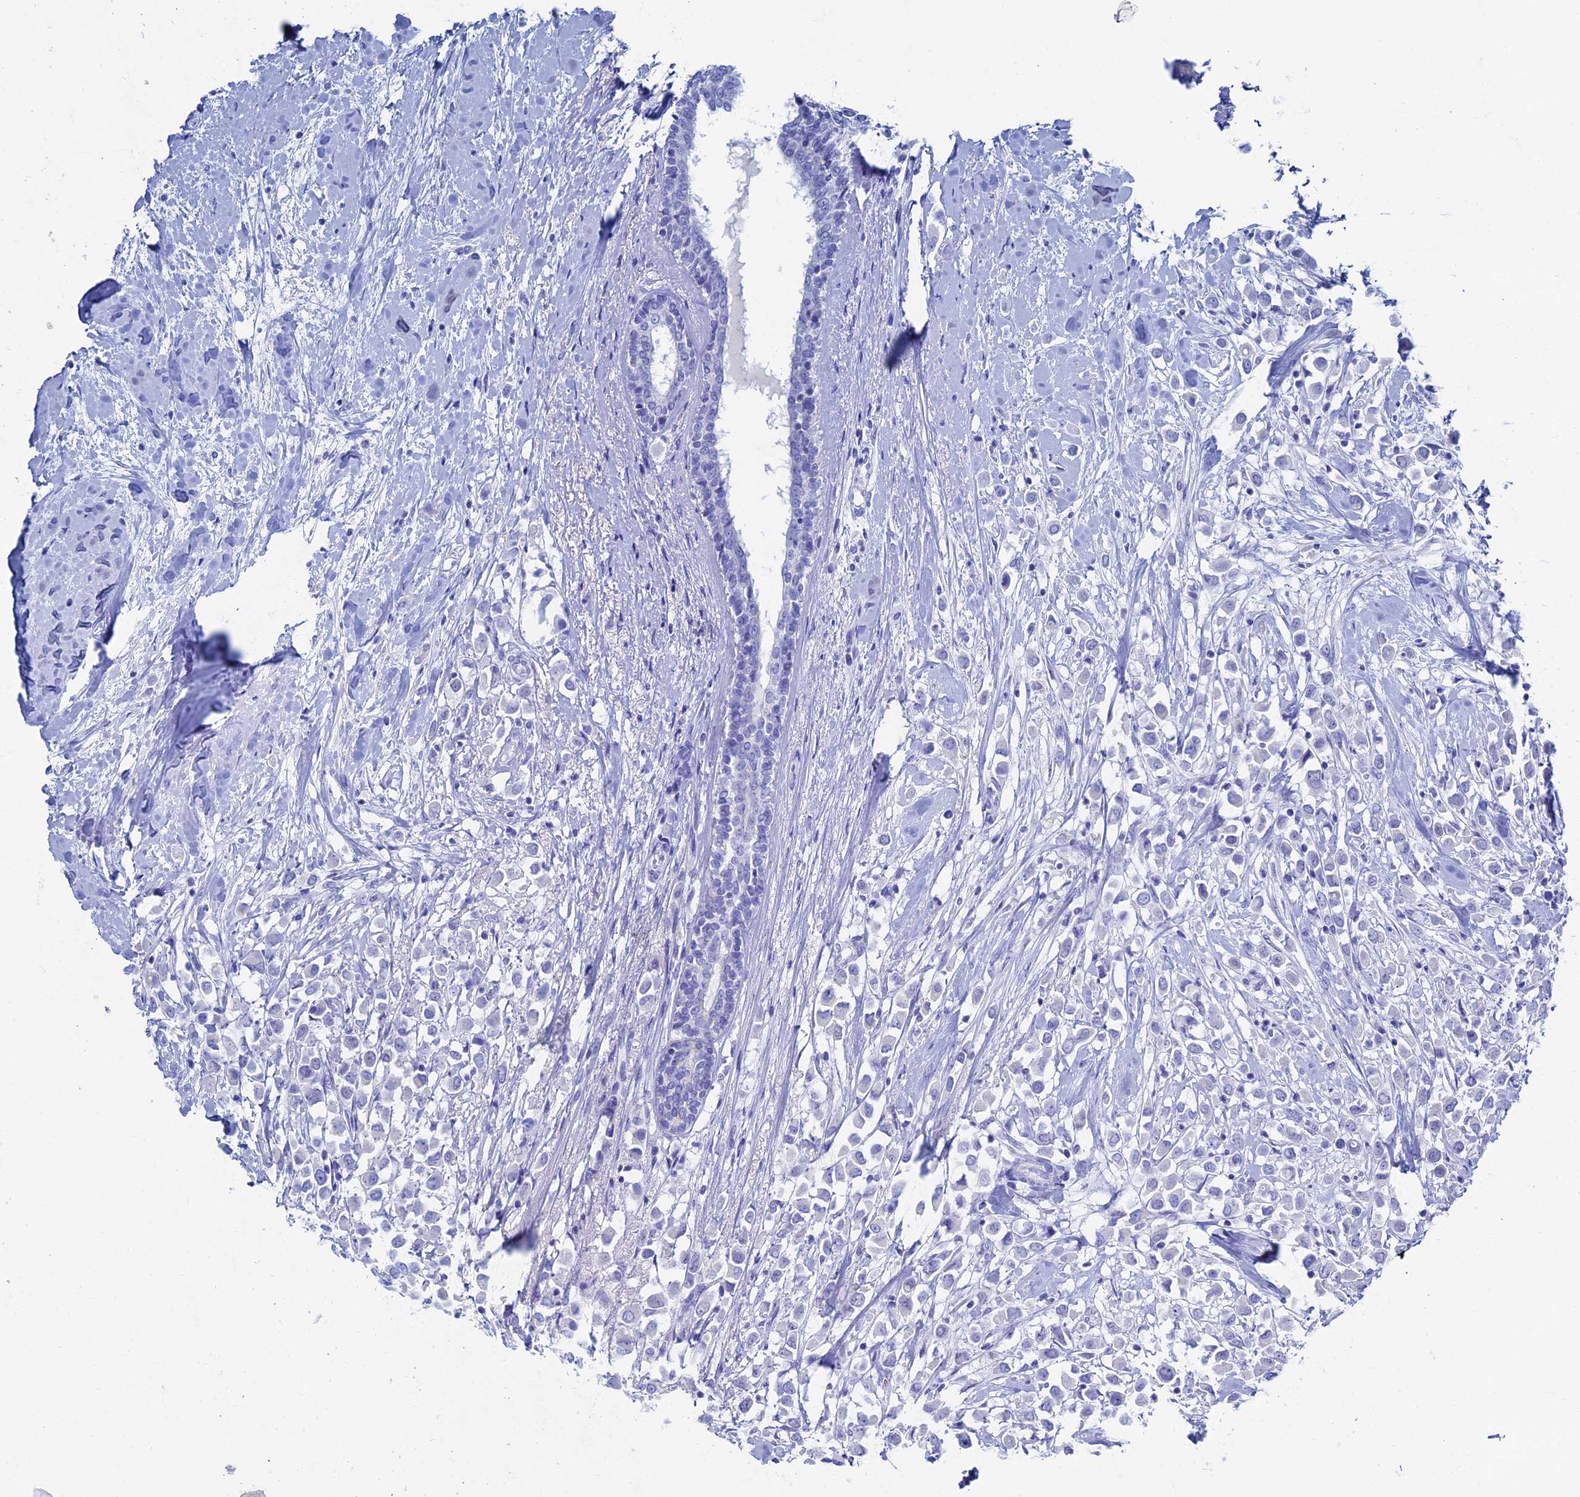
{"staining": {"intensity": "negative", "quantity": "none", "location": "none"}, "tissue": "breast cancer", "cell_type": "Tumor cells", "image_type": "cancer", "snomed": [{"axis": "morphology", "description": "Duct carcinoma"}, {"axis": "topography", "description": "Breast"}], "caption": "This is an IHC photomicrograph of human breast cancer (invasive ductal carcinoma). There is no positivity in tumor cells.", "gene": "UNC119", "patient": {"sex": "female", "age": 87}}